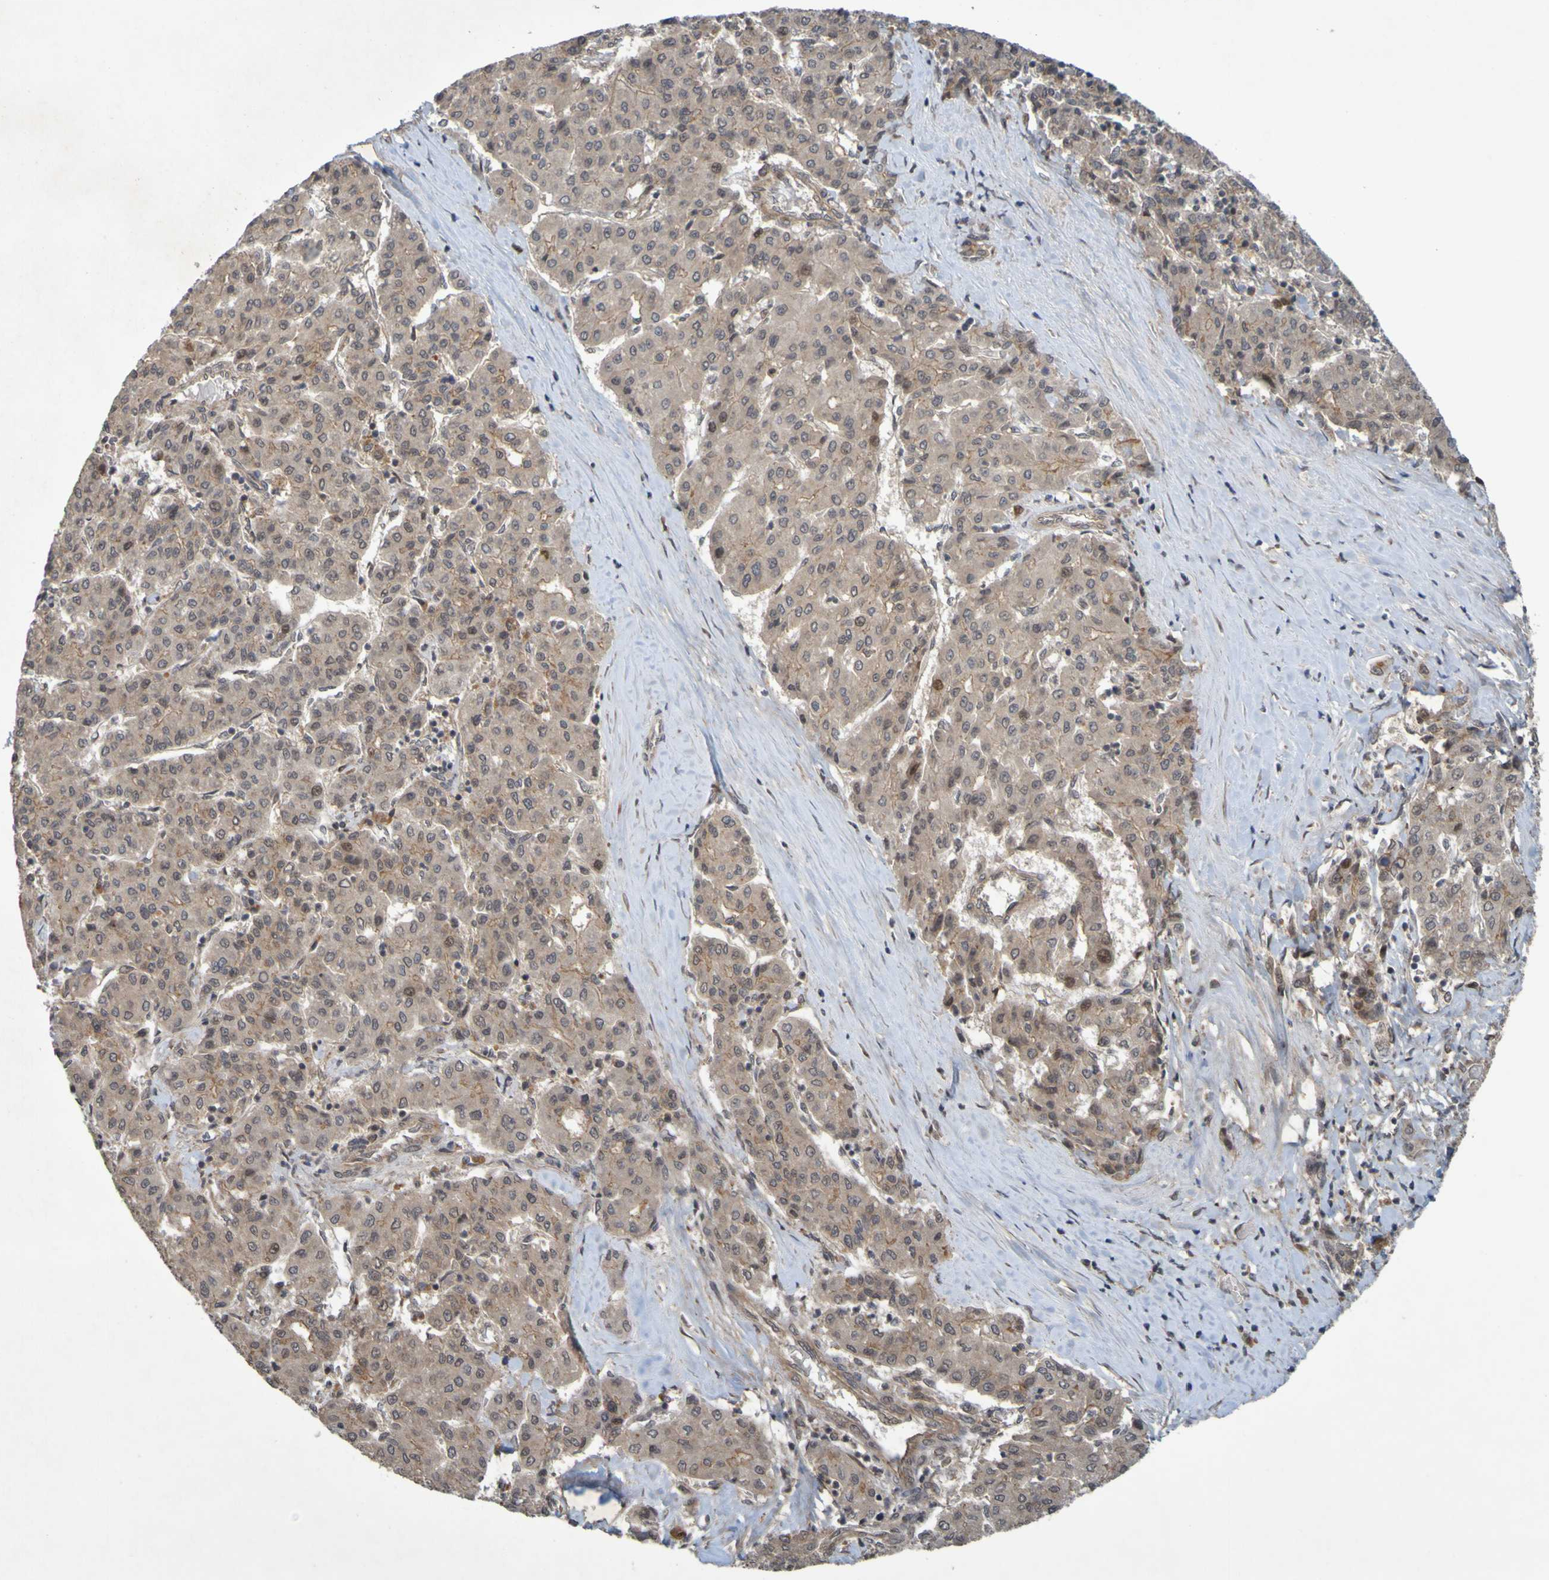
{"staining": {"intensity": "moderate", "quantity": "<25%", "location": "cytoplasmic/membranous"}, "tissue": "liver cancer", "cell_type": "Tumor cells", "image_type": "cancer", "snomed": [{"axis": "morphology", "description": "Carcinoma, Hepatocellular, NOS"}, {"axis": "topography", "description": "Liver"}], "caption": "An immunohistochemistry (IHC) histopathology image of neoplastic tissue is shown. Protein staining in brown labels moderate cytoplasmic/membranous positivity in liver cancer within tumor cells. (DAB (3,3'-diaminobenzidine) = brown stain, brightfield microscopy at high magnification).", "gene": "ARHGEF11", "patient": {"sex": "male", "age": 65}}